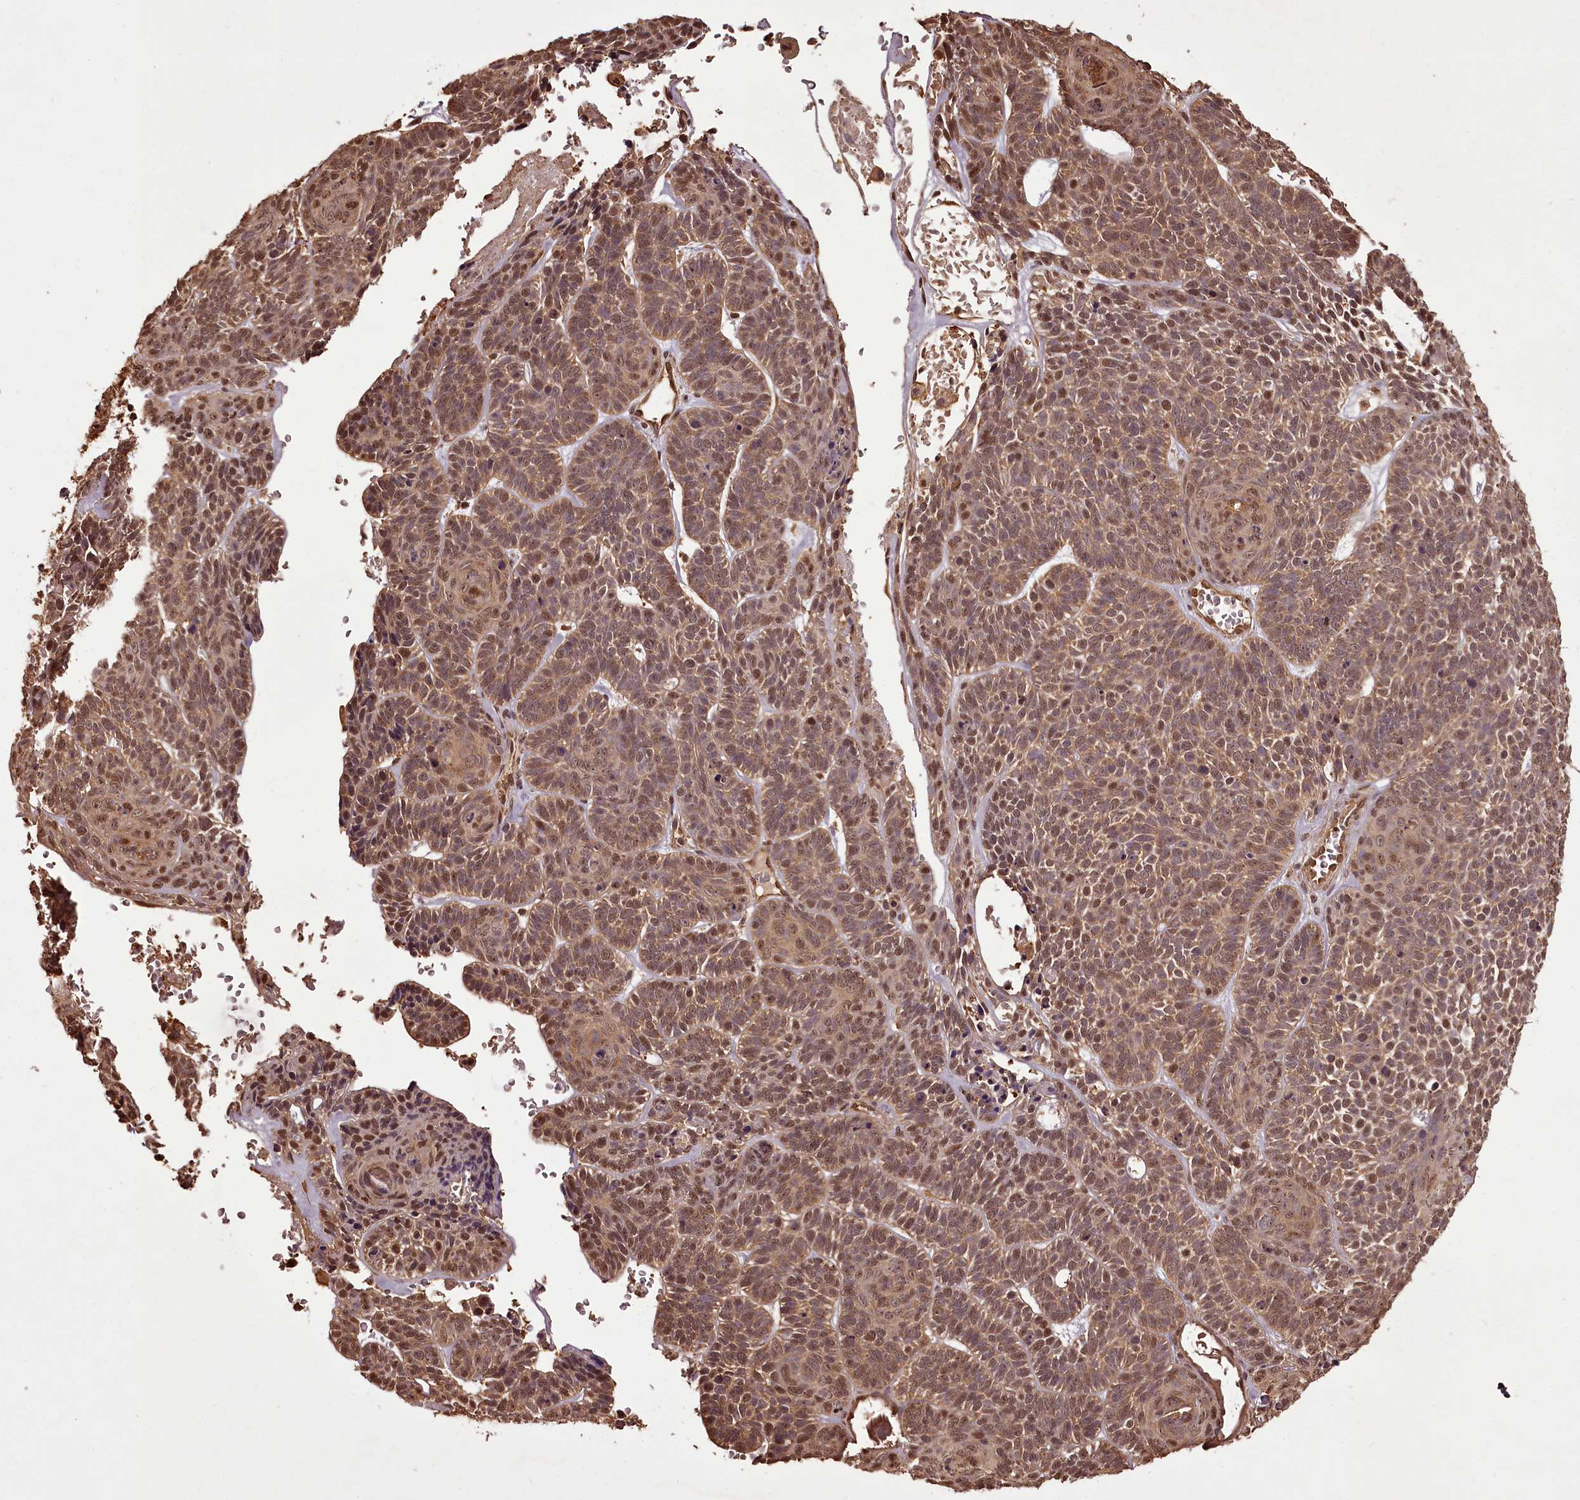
{"staining": {"intensity": "moderate", "quantity": ">75%", "location": "nuclear"}, "tissue": "skin cancer", "cell_type": "Tumor cells", "image_type": "cancer", "snomed": [{"axis": "morphology", "description": "Basal cell carcinoma"}, {"axis": "topography", "description": "Skin"}], "caption": "Immunohistochemical staining of skin cancer displays moderate nuclear protein staining in approximately >75% of tumor cells.", "gene": "NPRL2", "patient": {"sex": "male", "age": 85}}